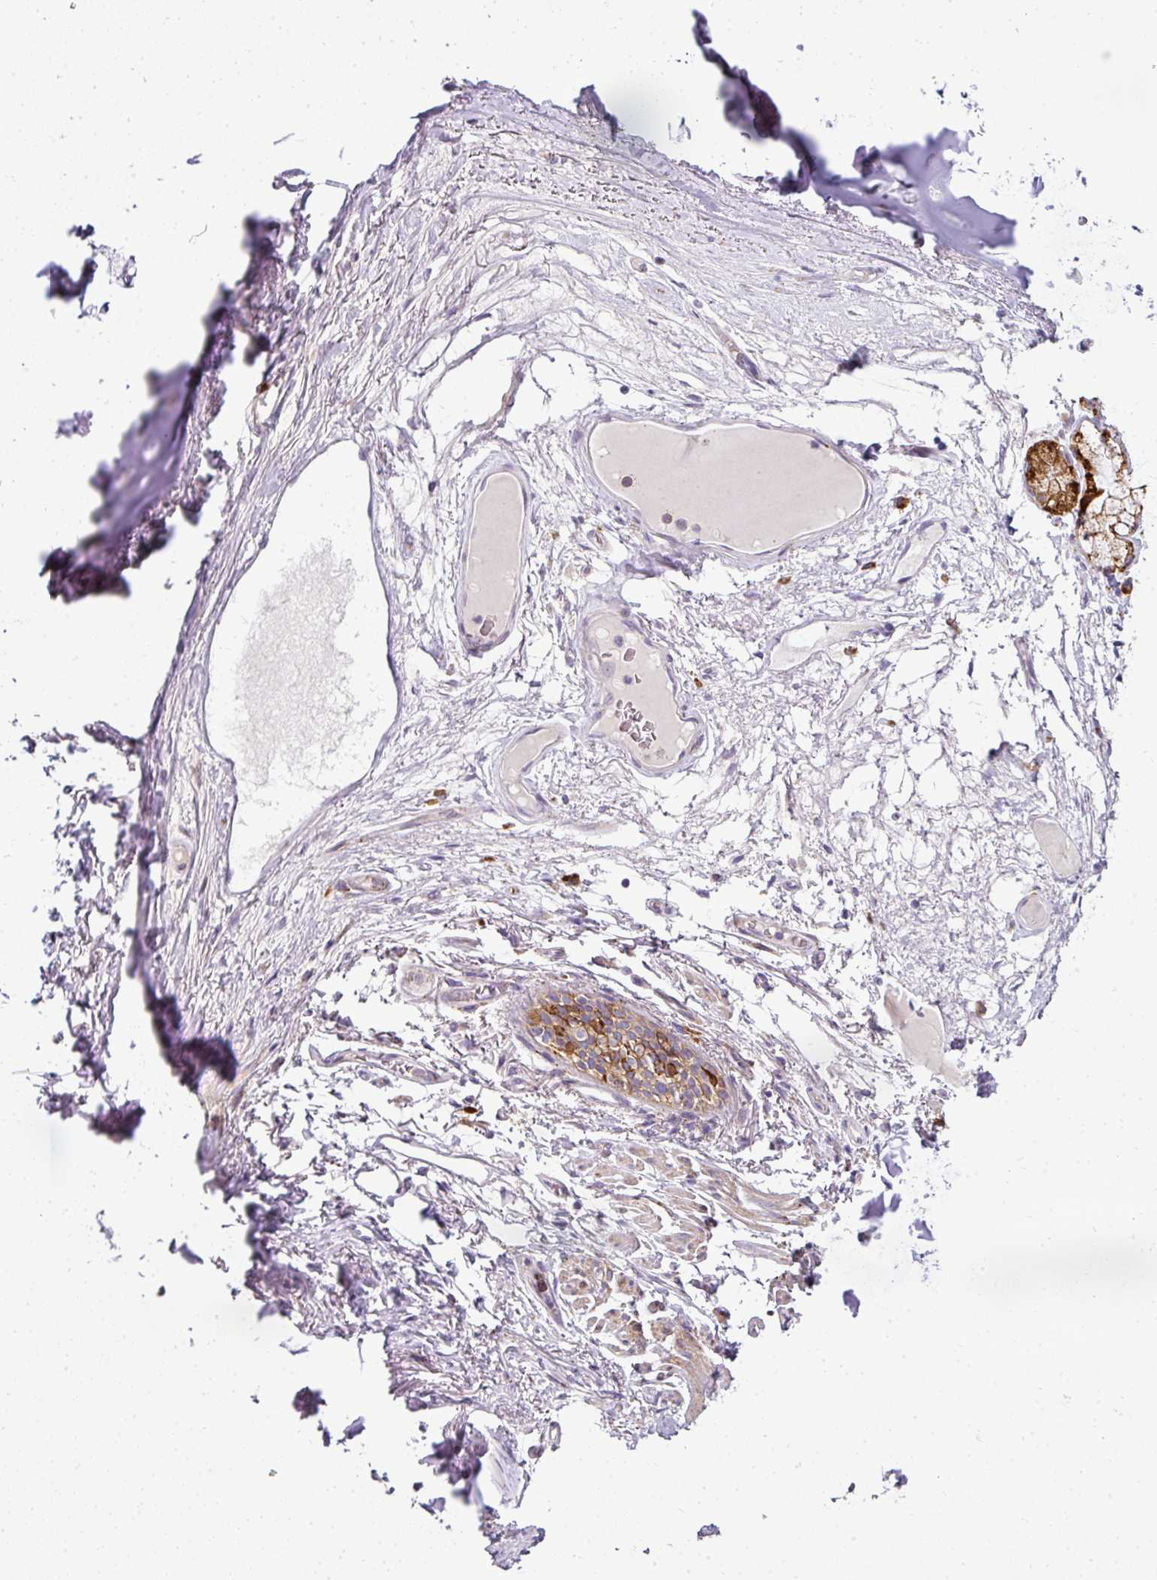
{"staining": {"intensity": "negative", "quantity": "none", "location": "none"}, "tissue": "soft tissue", "cell_type": "Chondrocytes", "image_type": "normal", "snomed": [{"axis": "morphology", "description": "Normal tissue, NOS"}, {"axis": "topography", "description": "Bronchus"}], "caption": "Immunohistochemistry (IHC) image of benign human soft tissue stained for a protein (brown), which reveals no staining in chondrocytes.", "gene": "ANKRD18A", "patient": {"sex": "male", "age": 70}}